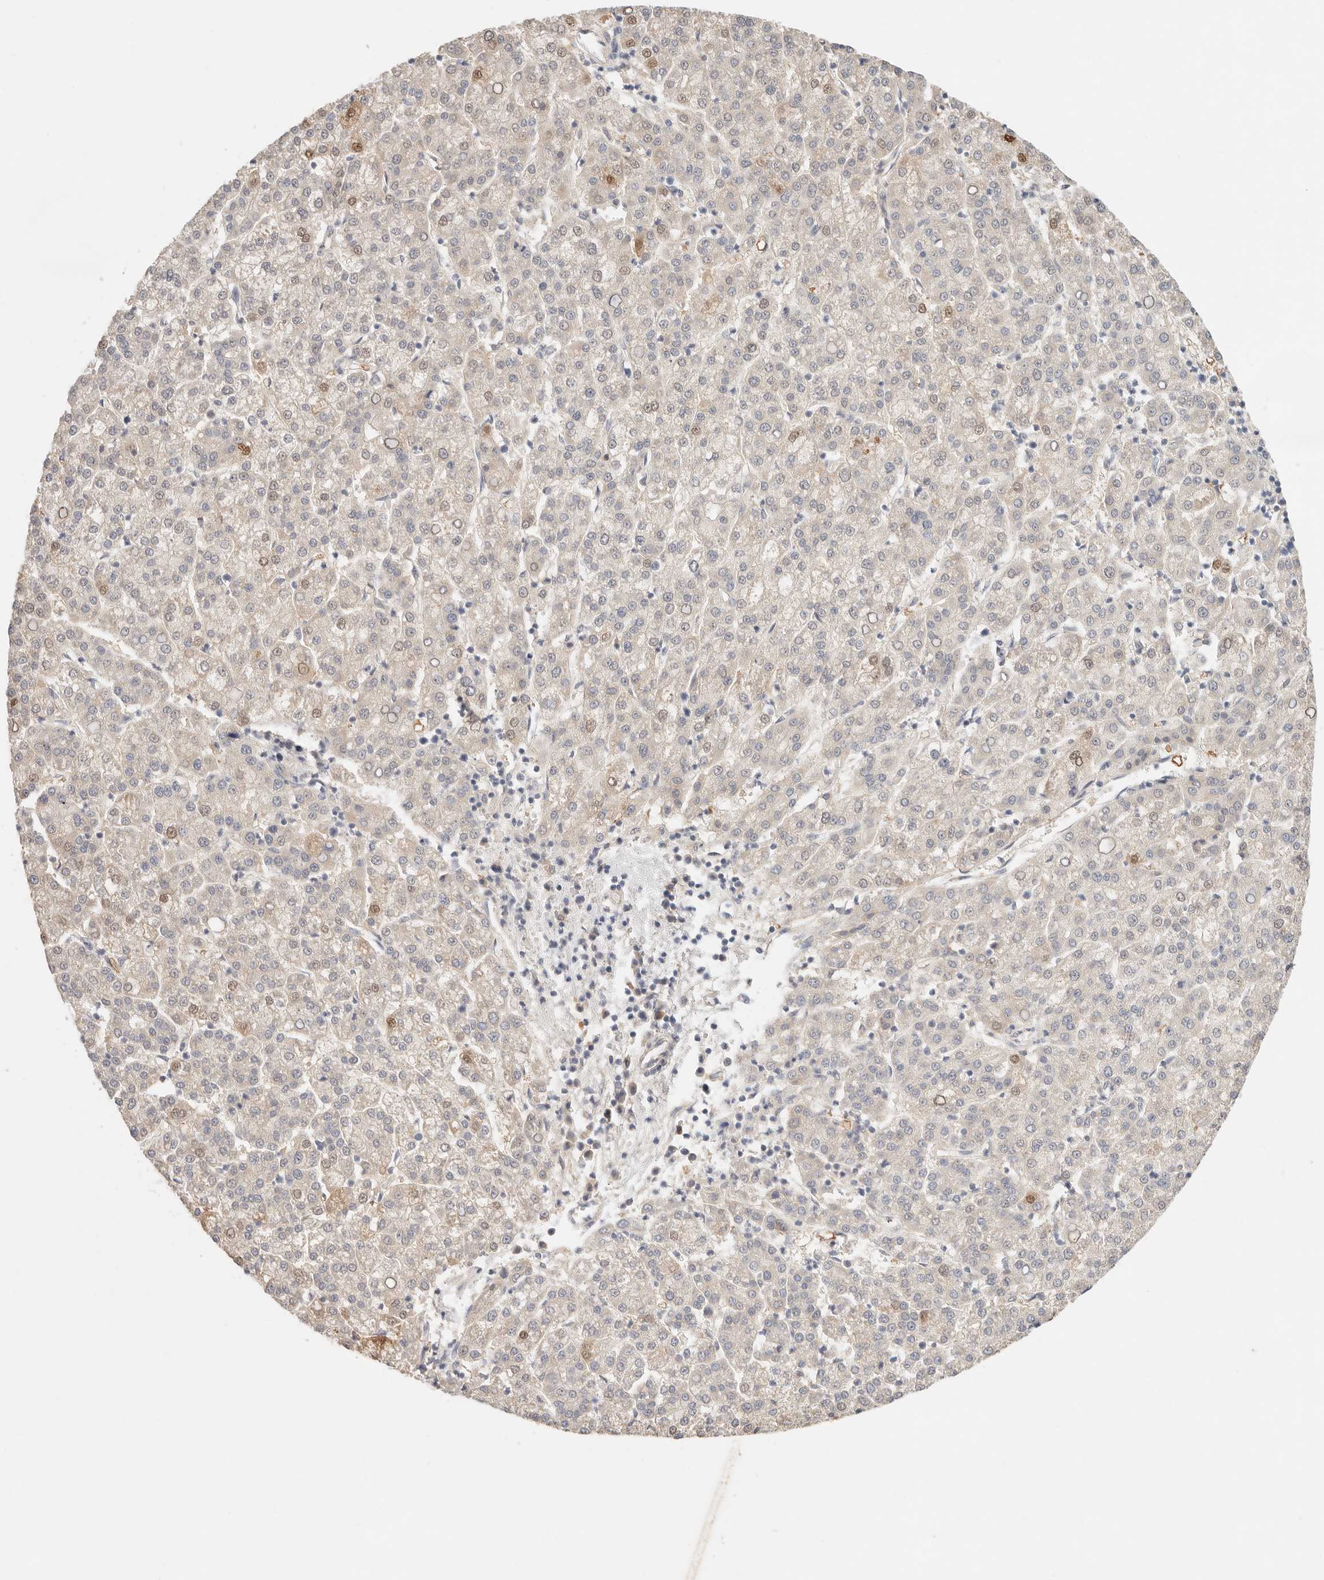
{"staining": {"intensity": "moderate", "quantity": "<25%", "location": "cytoplasmic/membranous,nuclear"}, "tissue": "liver cancer", "cell_type": "Tumor cells", "image_type": "cancer", "snomed": [{"axis": "morphology", "description": "Carcinoma, Hepatocellular, NOS"}, {"axis": "topography", "description": "Liver"}], "caption": "IHC micrograph of neoplastic tissue: human liver cancer stained using IHC shows low levels of moderate protein expression localized specifically in the cytoplasmic/membranous and nuclear of tumor cells, appearing as a cytoplasmic/membranous and nuclear brown color.", "gene": "SPHK1", "patient": {"sex": "female", "age": 58}}